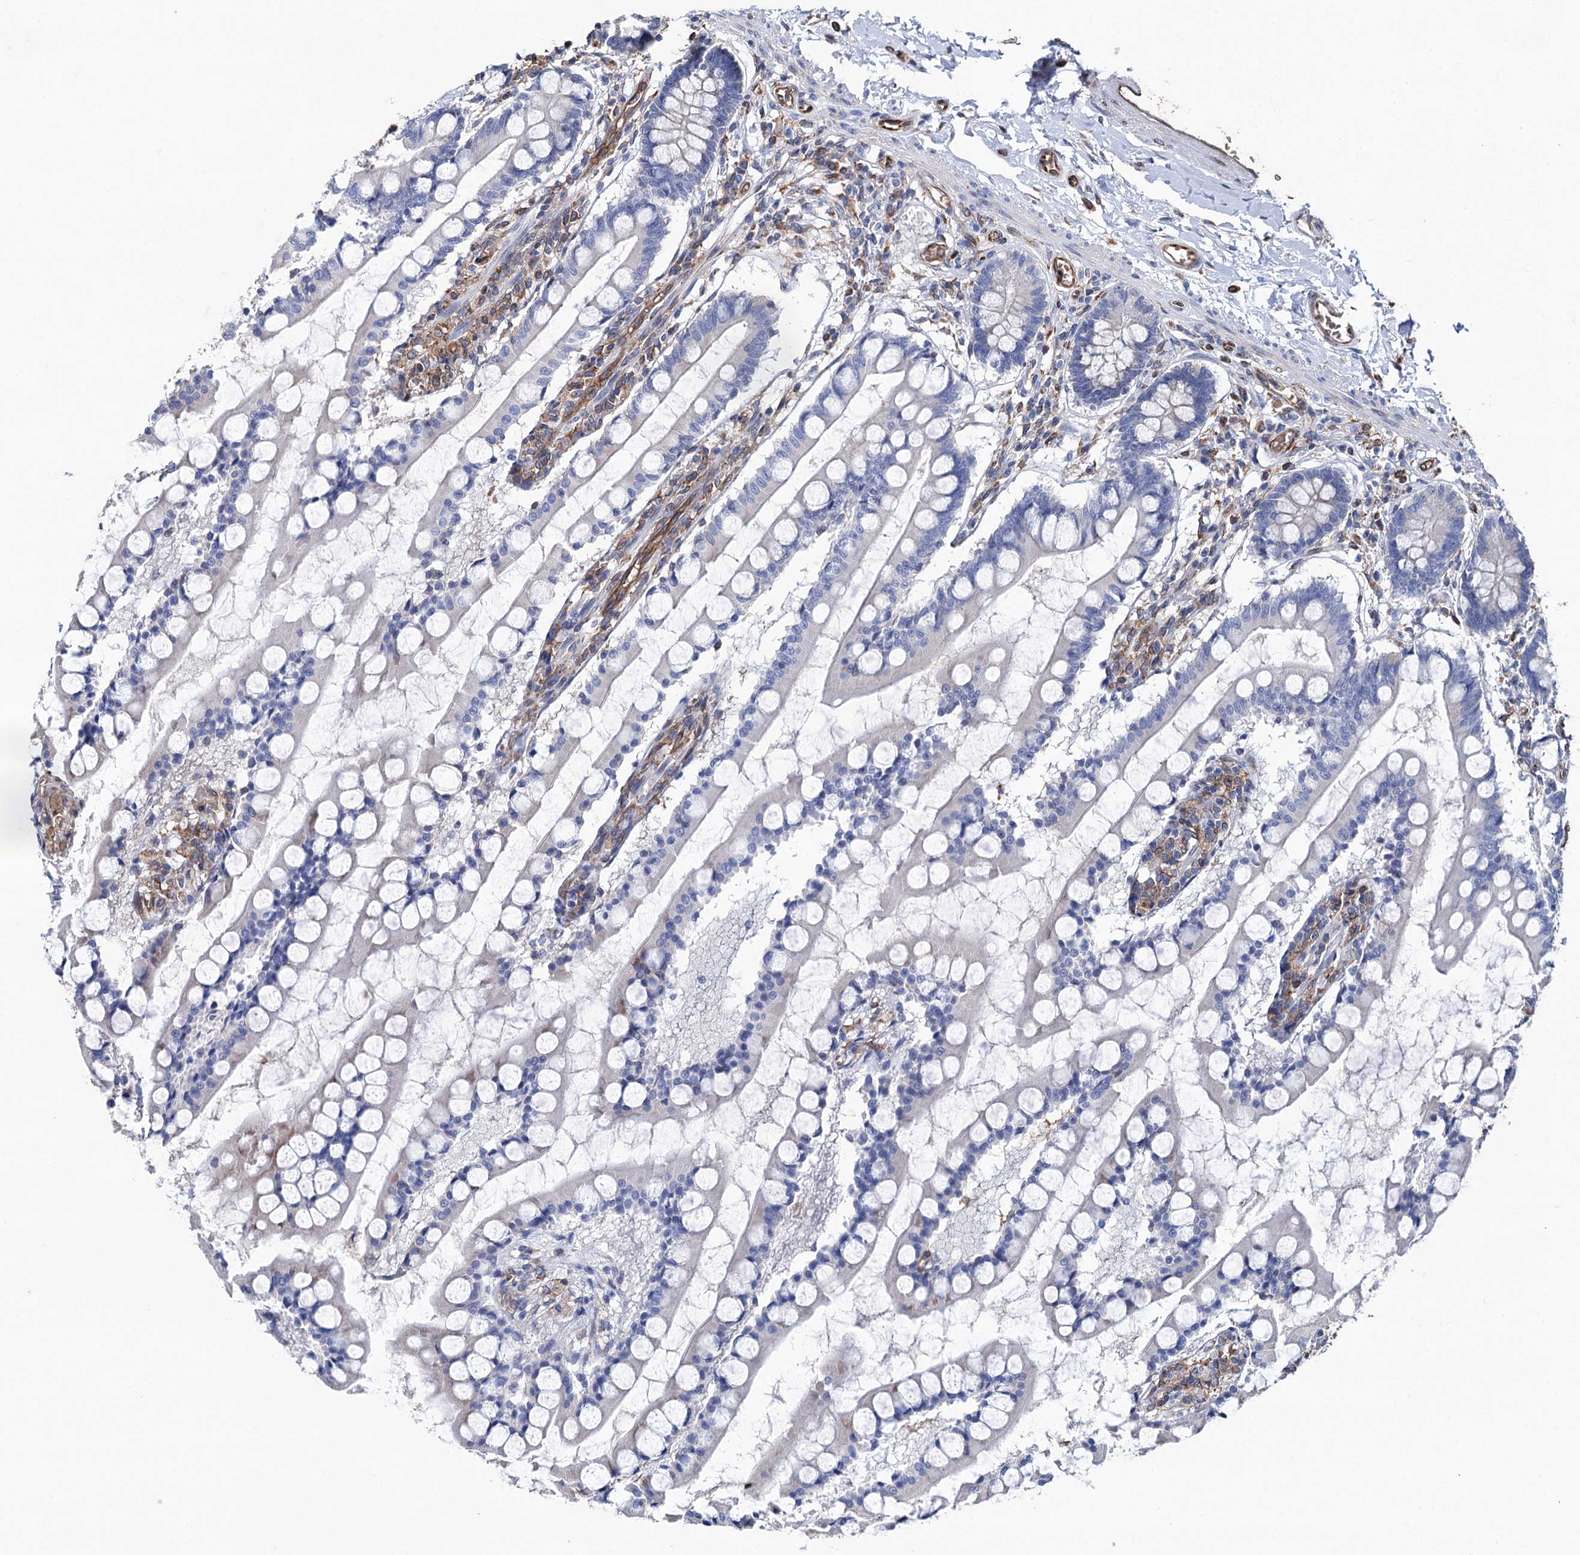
{"staining": {"intensity": "negative", "quantity": "none", "location": "none"}, "tissue": "small intestine", "cell_type": "Glandular cells", "image_type": "normal", "snomed": [{"axis": "morphology", "description": "Normal tissue, NOS"}, {"axis": "topography", "description": "Small intestine"}], "caption": "High magnification brightfield microscopy of unremarkable small intestine stained with DAB (brown) and counterstained with hematoxylin (blue): glandular cells show no significant positivity.", "gene": "STING1", "patient": {"sex": "male", "age": 52}}